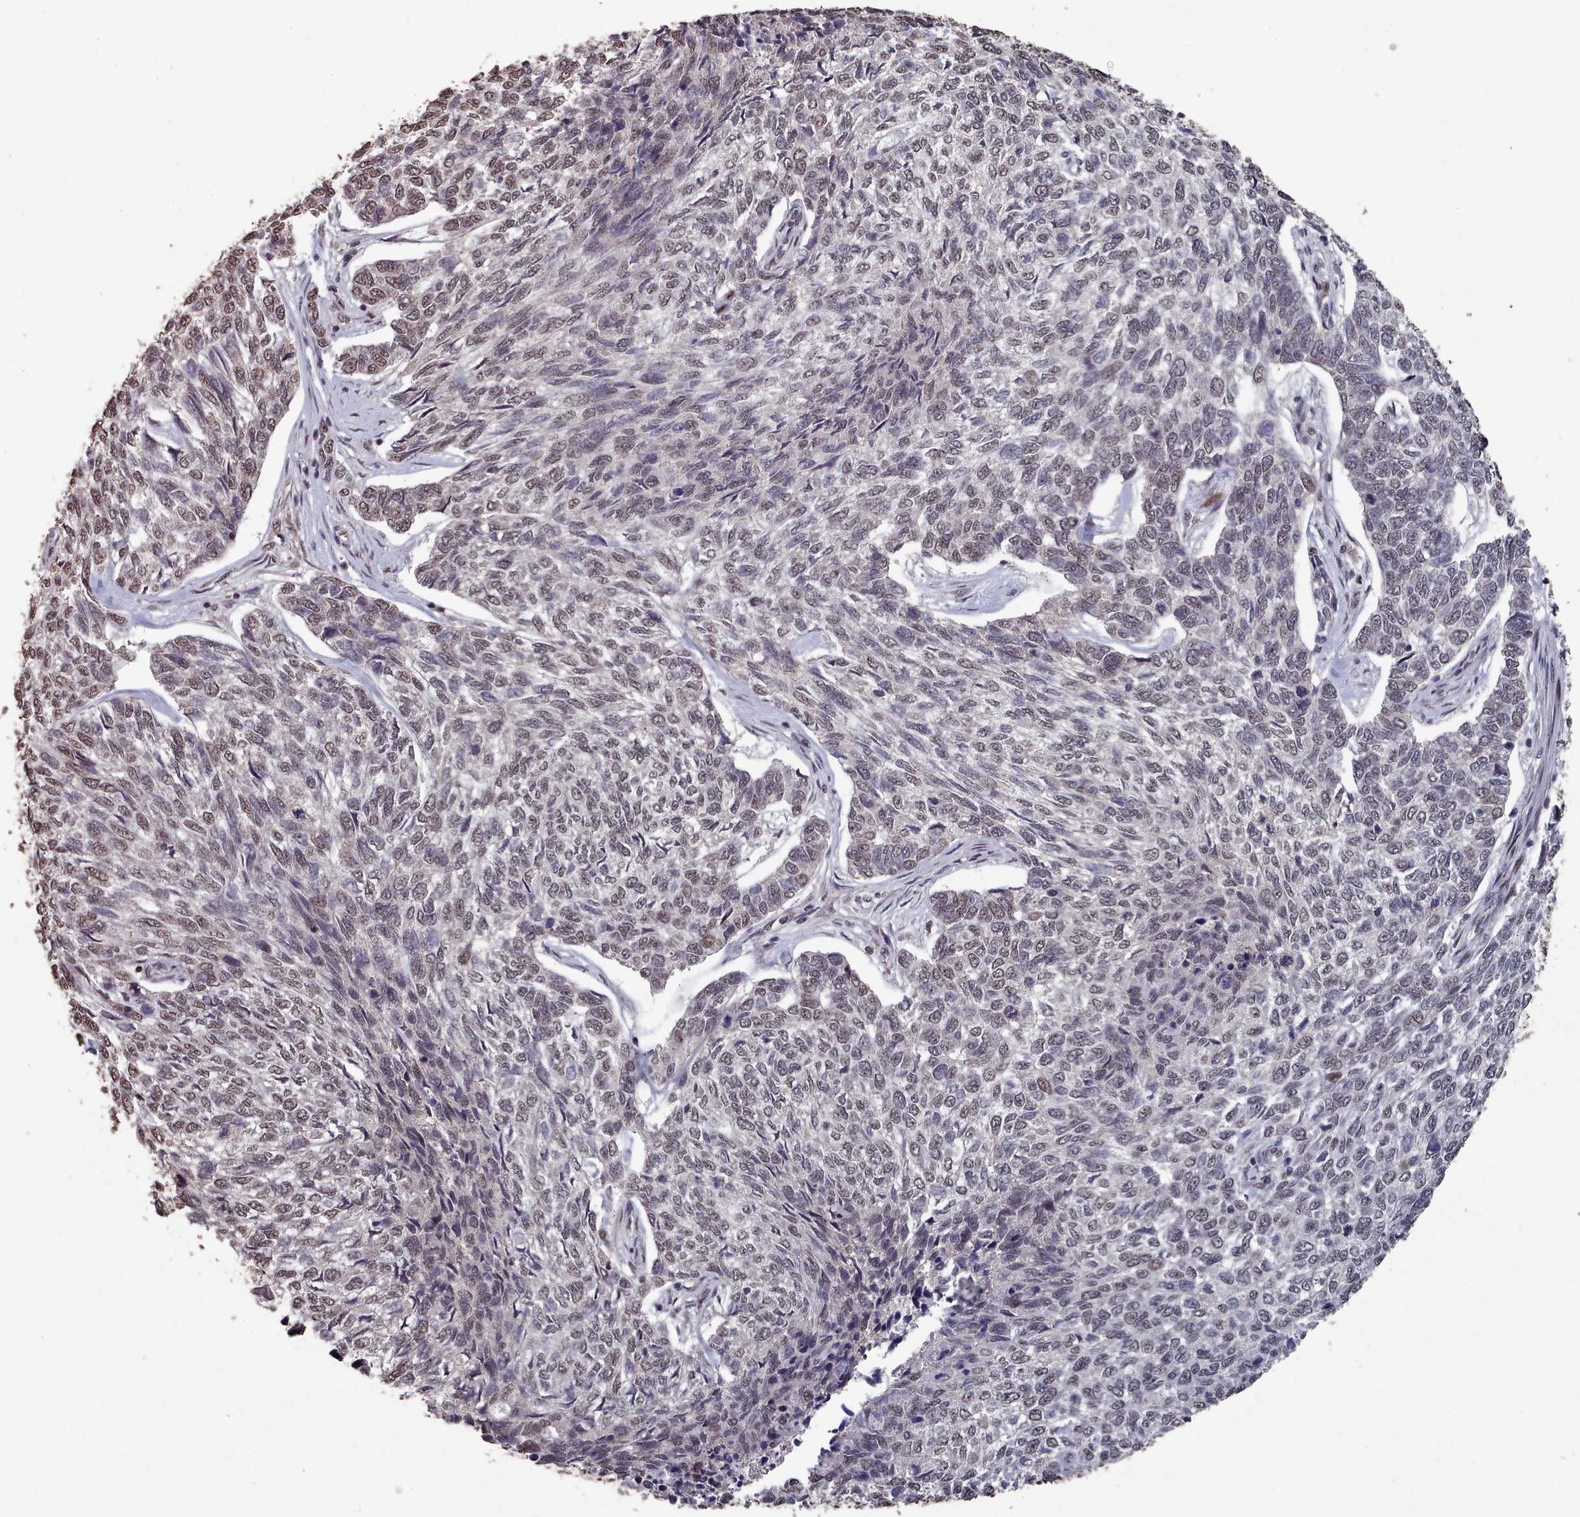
{"staining": {"intensity": "moderate", "quantity": "<25%", "location": "nuclear"}, "tissue": "skin cancer", "cell_type": "Tumor cells", "image_type": "cancer", "snomed": [{"axis": "morphology", "description": "Basal cell carcinoma"}, {"axis": "topography", "description": "Skin"}], "caption": "The photomicrograph shows staining of basal cell carcinoma (skin), revealing moderate nuclear protein staining (brown color) within tumor cells.", "gene": "PNRC2", "patient": {"sex": "female", "age": 65}}